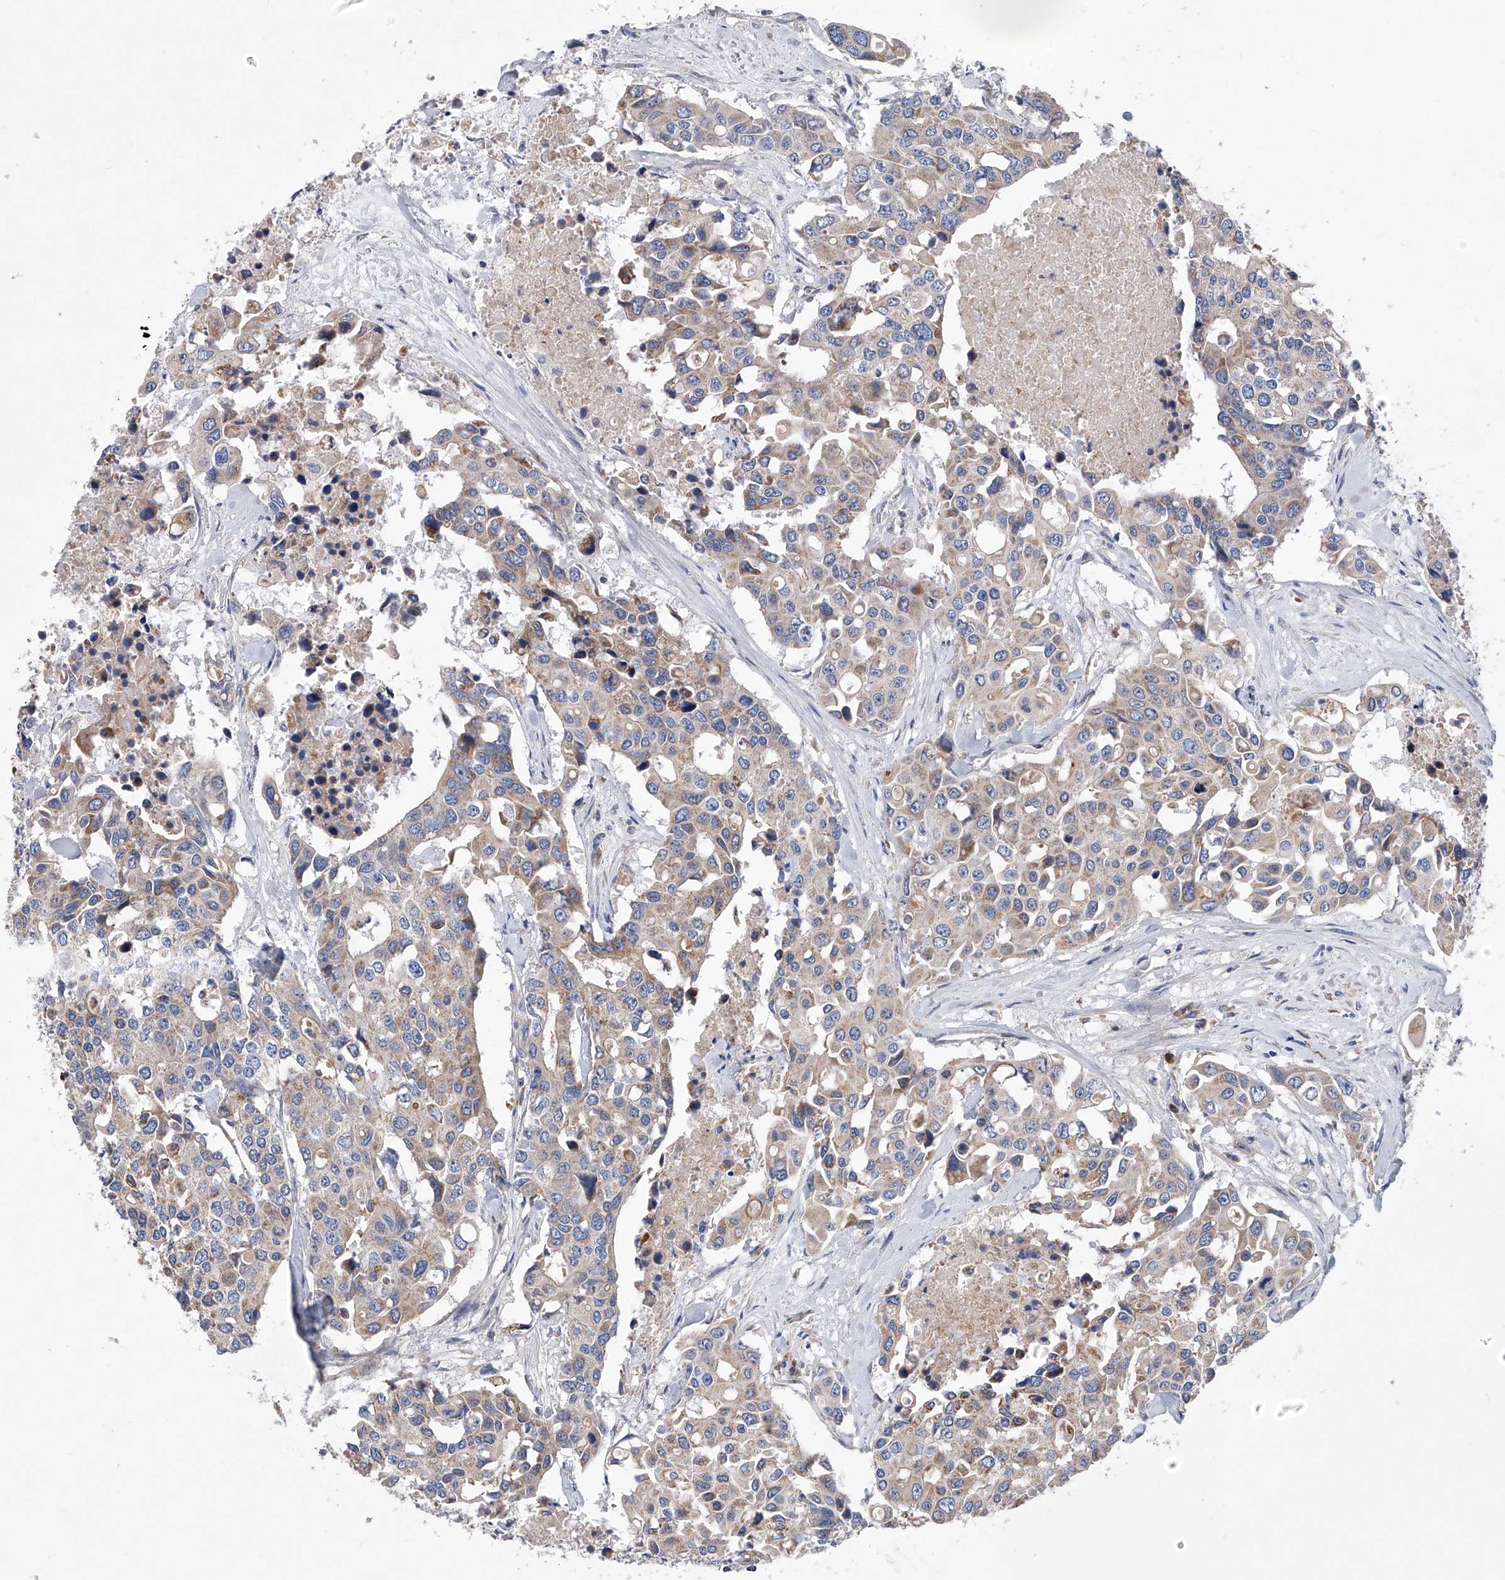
{"staining": {"intensity": "weak", "quantity": "25%-75%", "location": "cytoplasmic/membranous"}, "tissue": "colorectal cancer", "cell_type": "Tumor cells", "image_type": "cancer", "snomed": [{"axis": "morphology", "description": "Adenocarcinoma, NOS"}, {"axis": "topography", "description": "Colon"}], "caption": "Colorectal adenocarcinoma stained with DAB immunohistochemistry (IHC) displays low levels of weak cytoplasmic/membranous staining in approximately 25%-75% of tumor cells.", "gene": "MLYCD", "patient": {"sex": "male", "age": 77}}